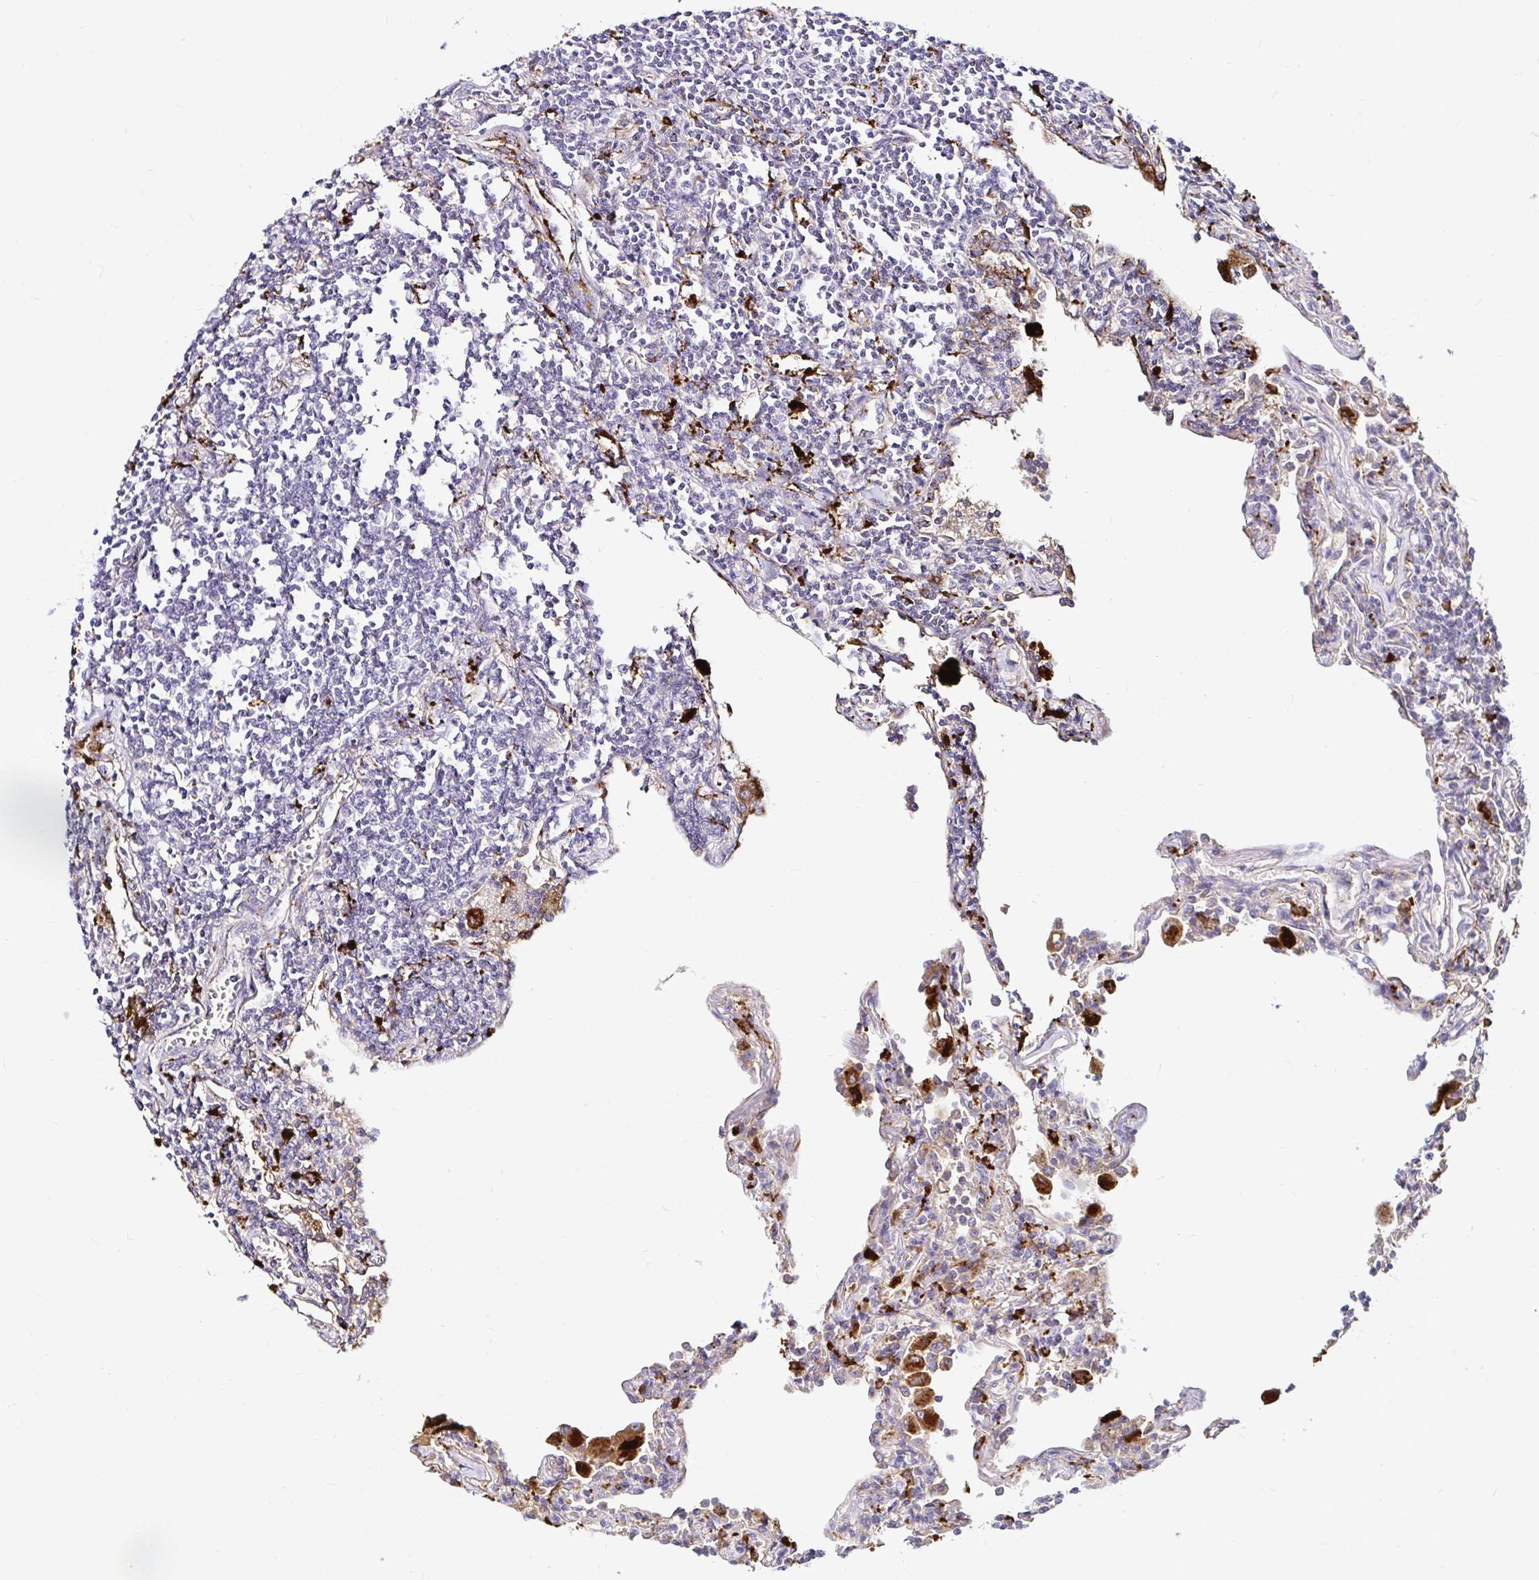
{"staining": {"intensity": "negative", "quantity": "none", "location": "none"}, "tissue": "lymphoma", "cell_type": "Tumor cells", "image_type": "cancer", "snomed": [{"axis": "morphology", "description": "Malignant lymphoma, non-Hodgkin's type, Low grade"}, {"axis": "topography", "description": "Lung"}], "caption": "Low-grade malignant lymphoma, non-Hodgkin's type was stained to show a protein in brown. There is no significant expression in tumor cells.", "gene": "FUCA1", "patient": {"sex": "female", "age": 71}}